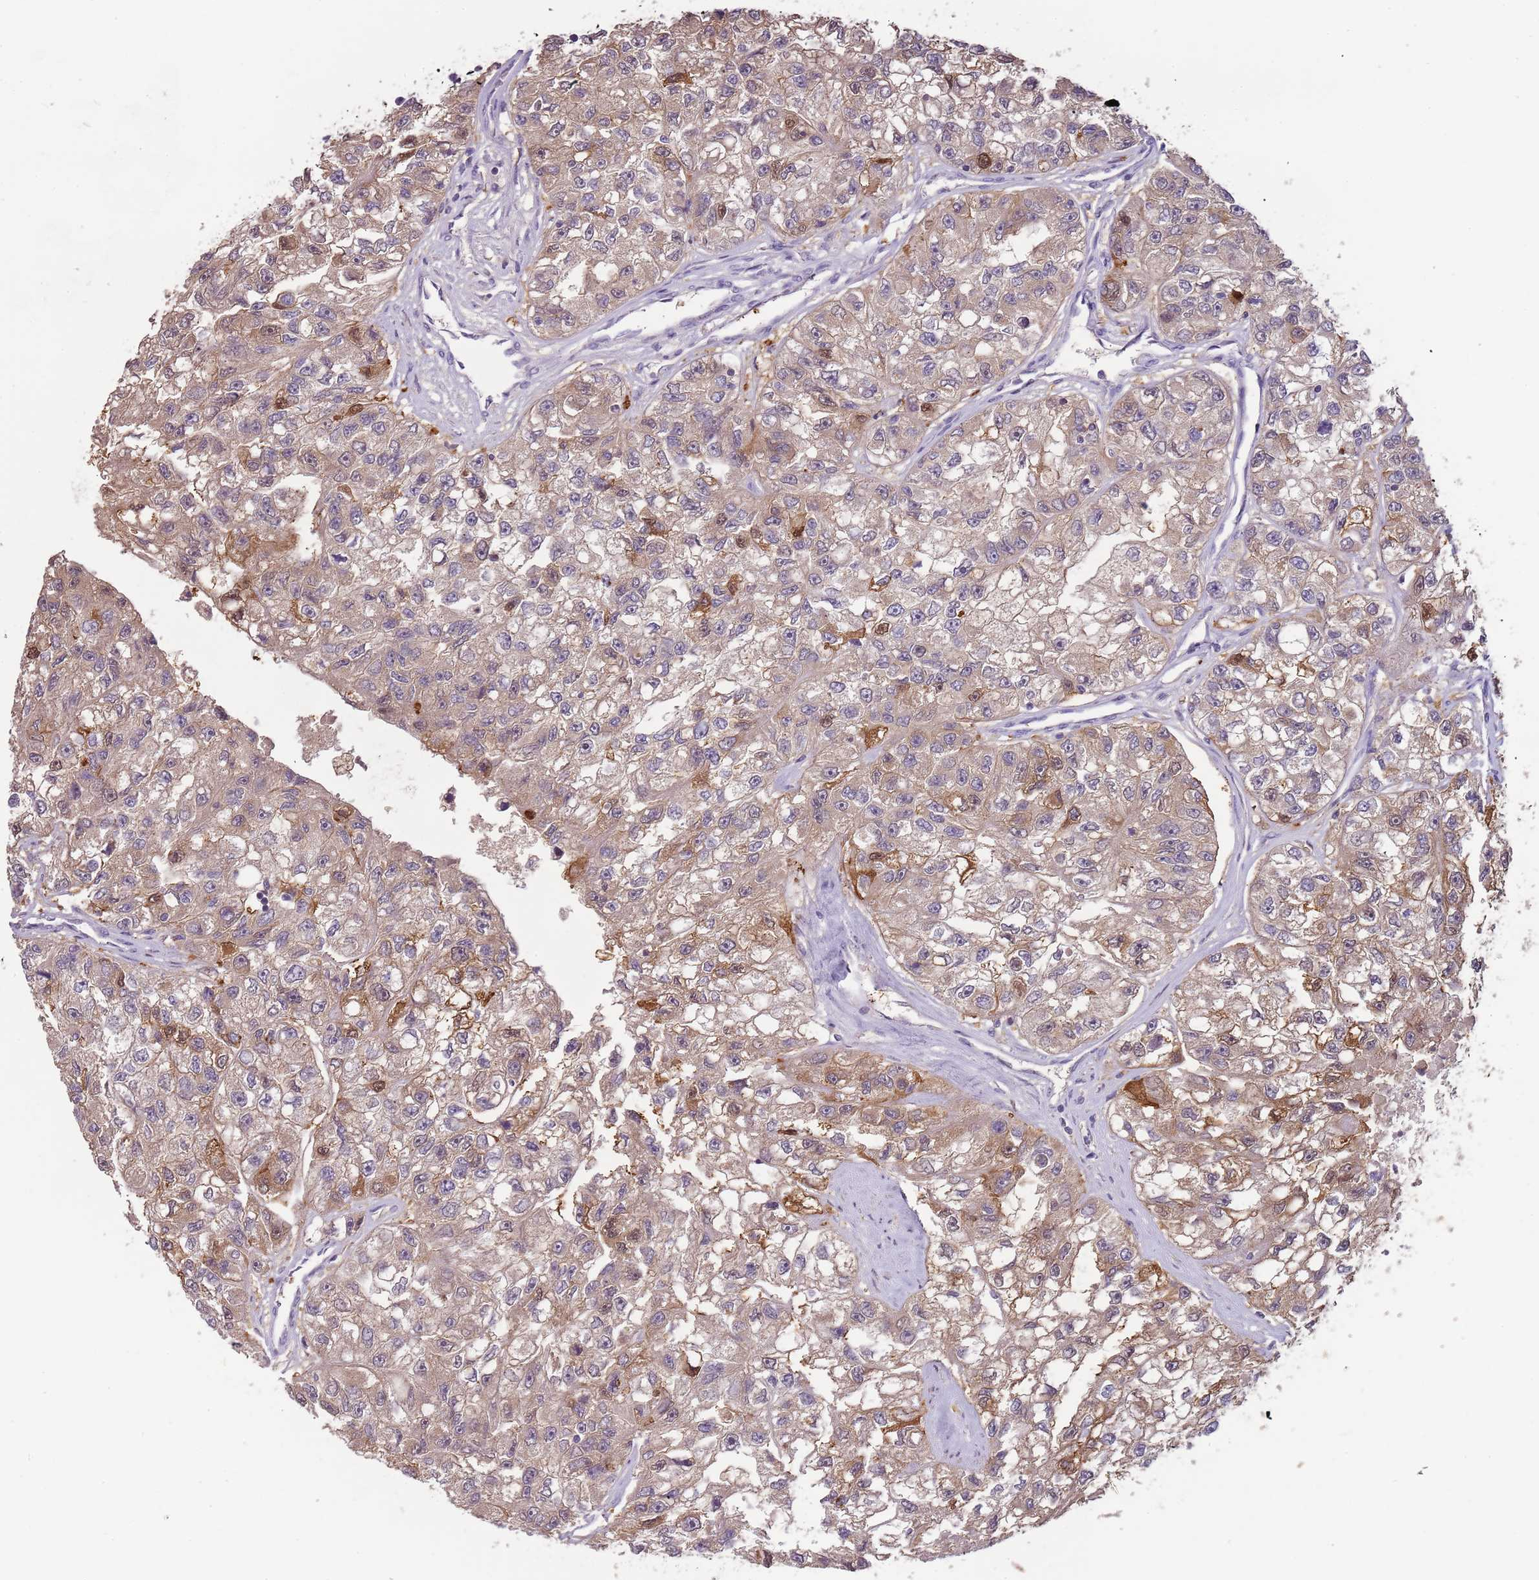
{"staining": {"intensity": "moderate", "quantity": "25%-75%", "location": "cytoplasmic/membranous"}, "tissue": "renal cancer", "cell_type": "Tumor cells", "image_type": "cancer", "snomed": [{"axis": "morphology", "description": "Adenocarcinoma, NOS"}, {"axis": "topography", "description": "Kidney"}], "caption": "Immunohistochemical staining of renal adenocarcinoma shows moderate cytoplasmic/membranous protein positivity in about 25%-75% of tumor cells.", "gene": "FECH", "patient": {"sex": "male", "age": 63}}